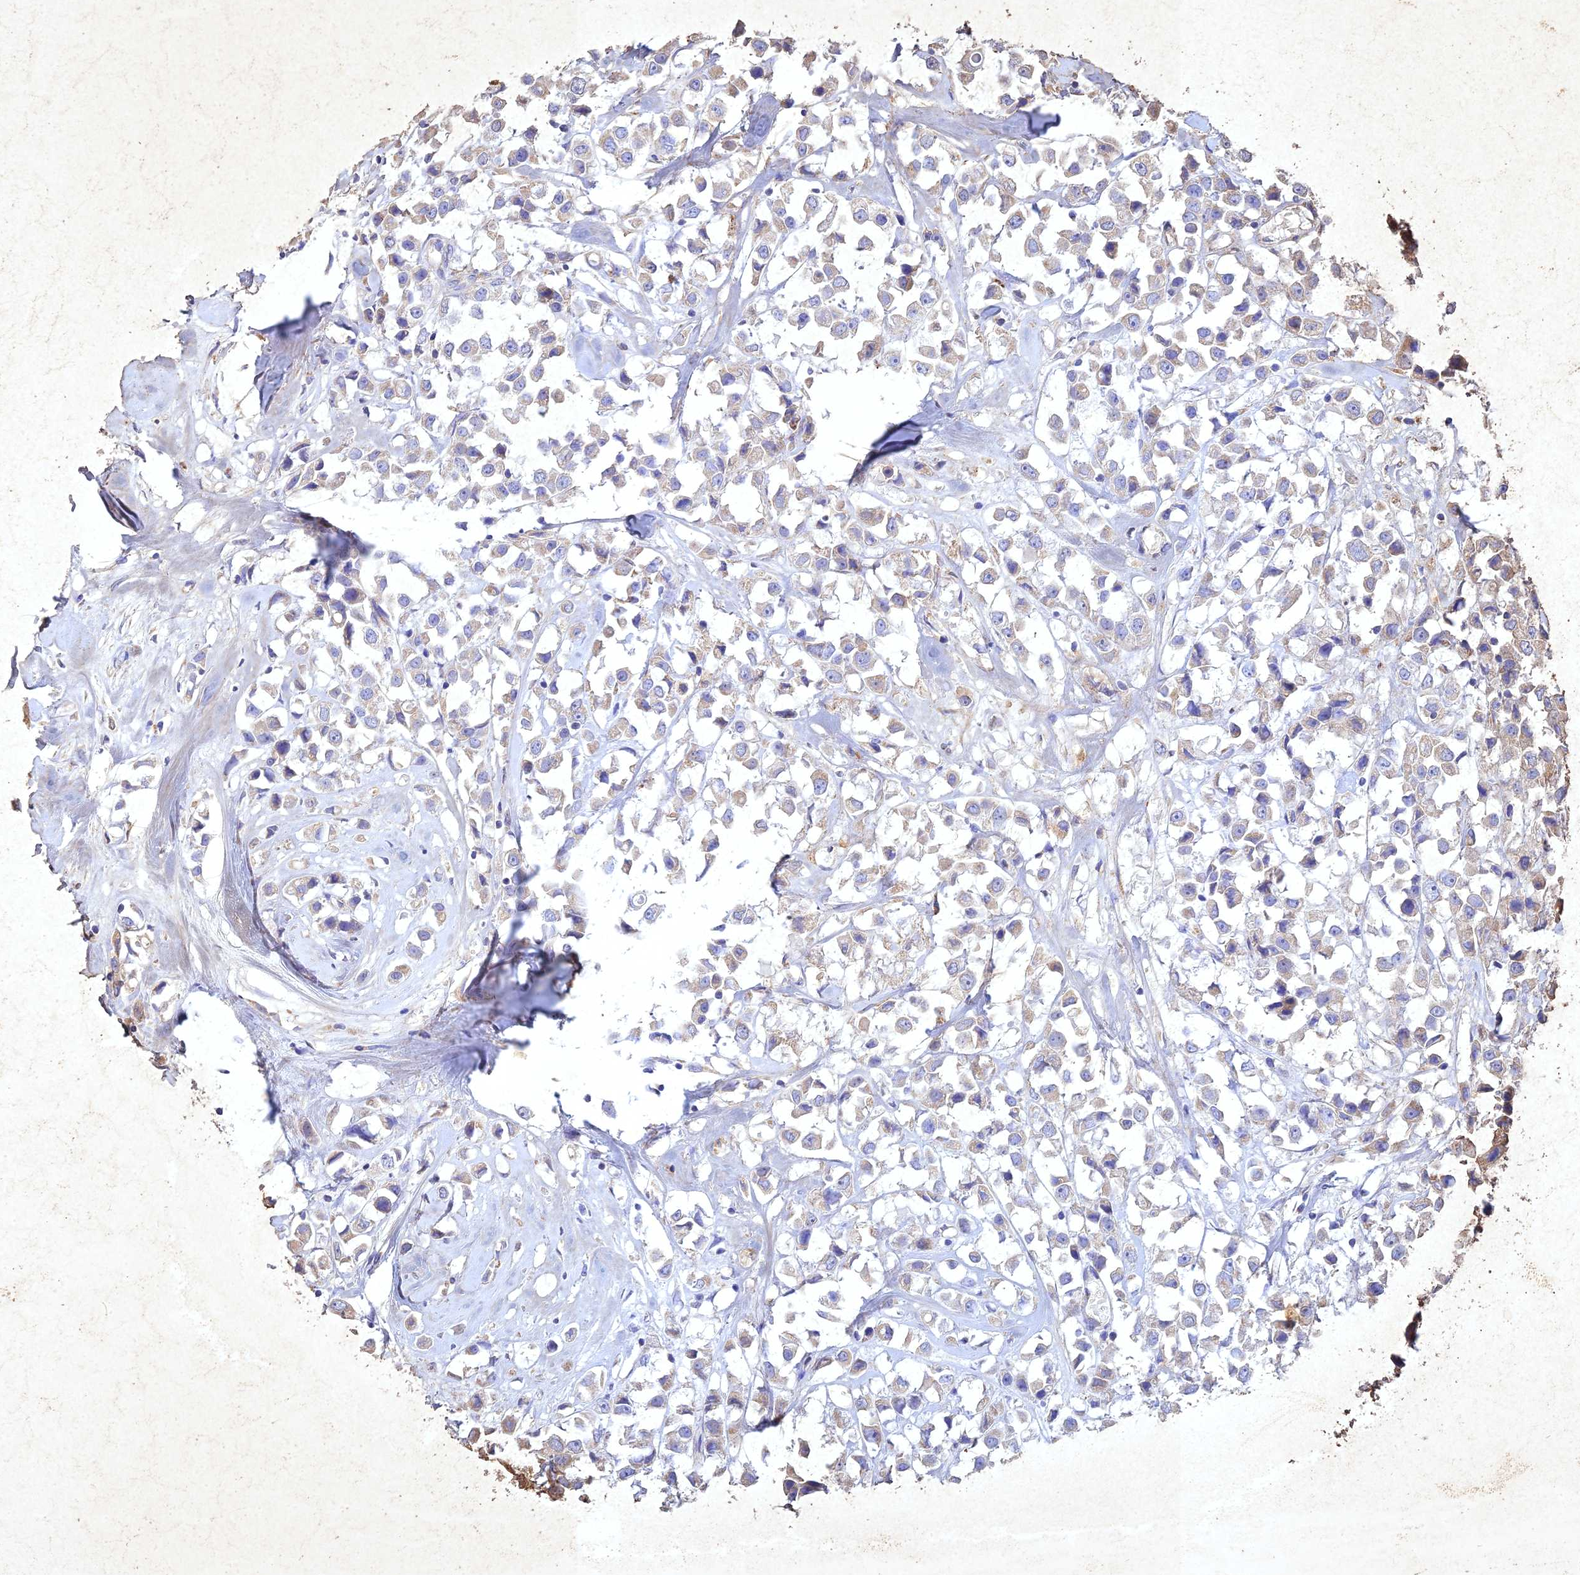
{"staining": {"intensity": "weak", "quantity": "<25%", "location": "cytoplasmic/membranous"}, "tissue": "breast cancer", "cell_type": "Tumor cells", "image_type": "cancer", "snomed": [{"axis": "morphology", "description": "Duct carcinoma"}, {"axis": "topography", "description": "Breast"}], "caption": "A photomicrograph of human breast cancer is negative for staining in tumor cells.", "gene": "NDUFV1", "patient": {"sex": "female", "age": 61}}